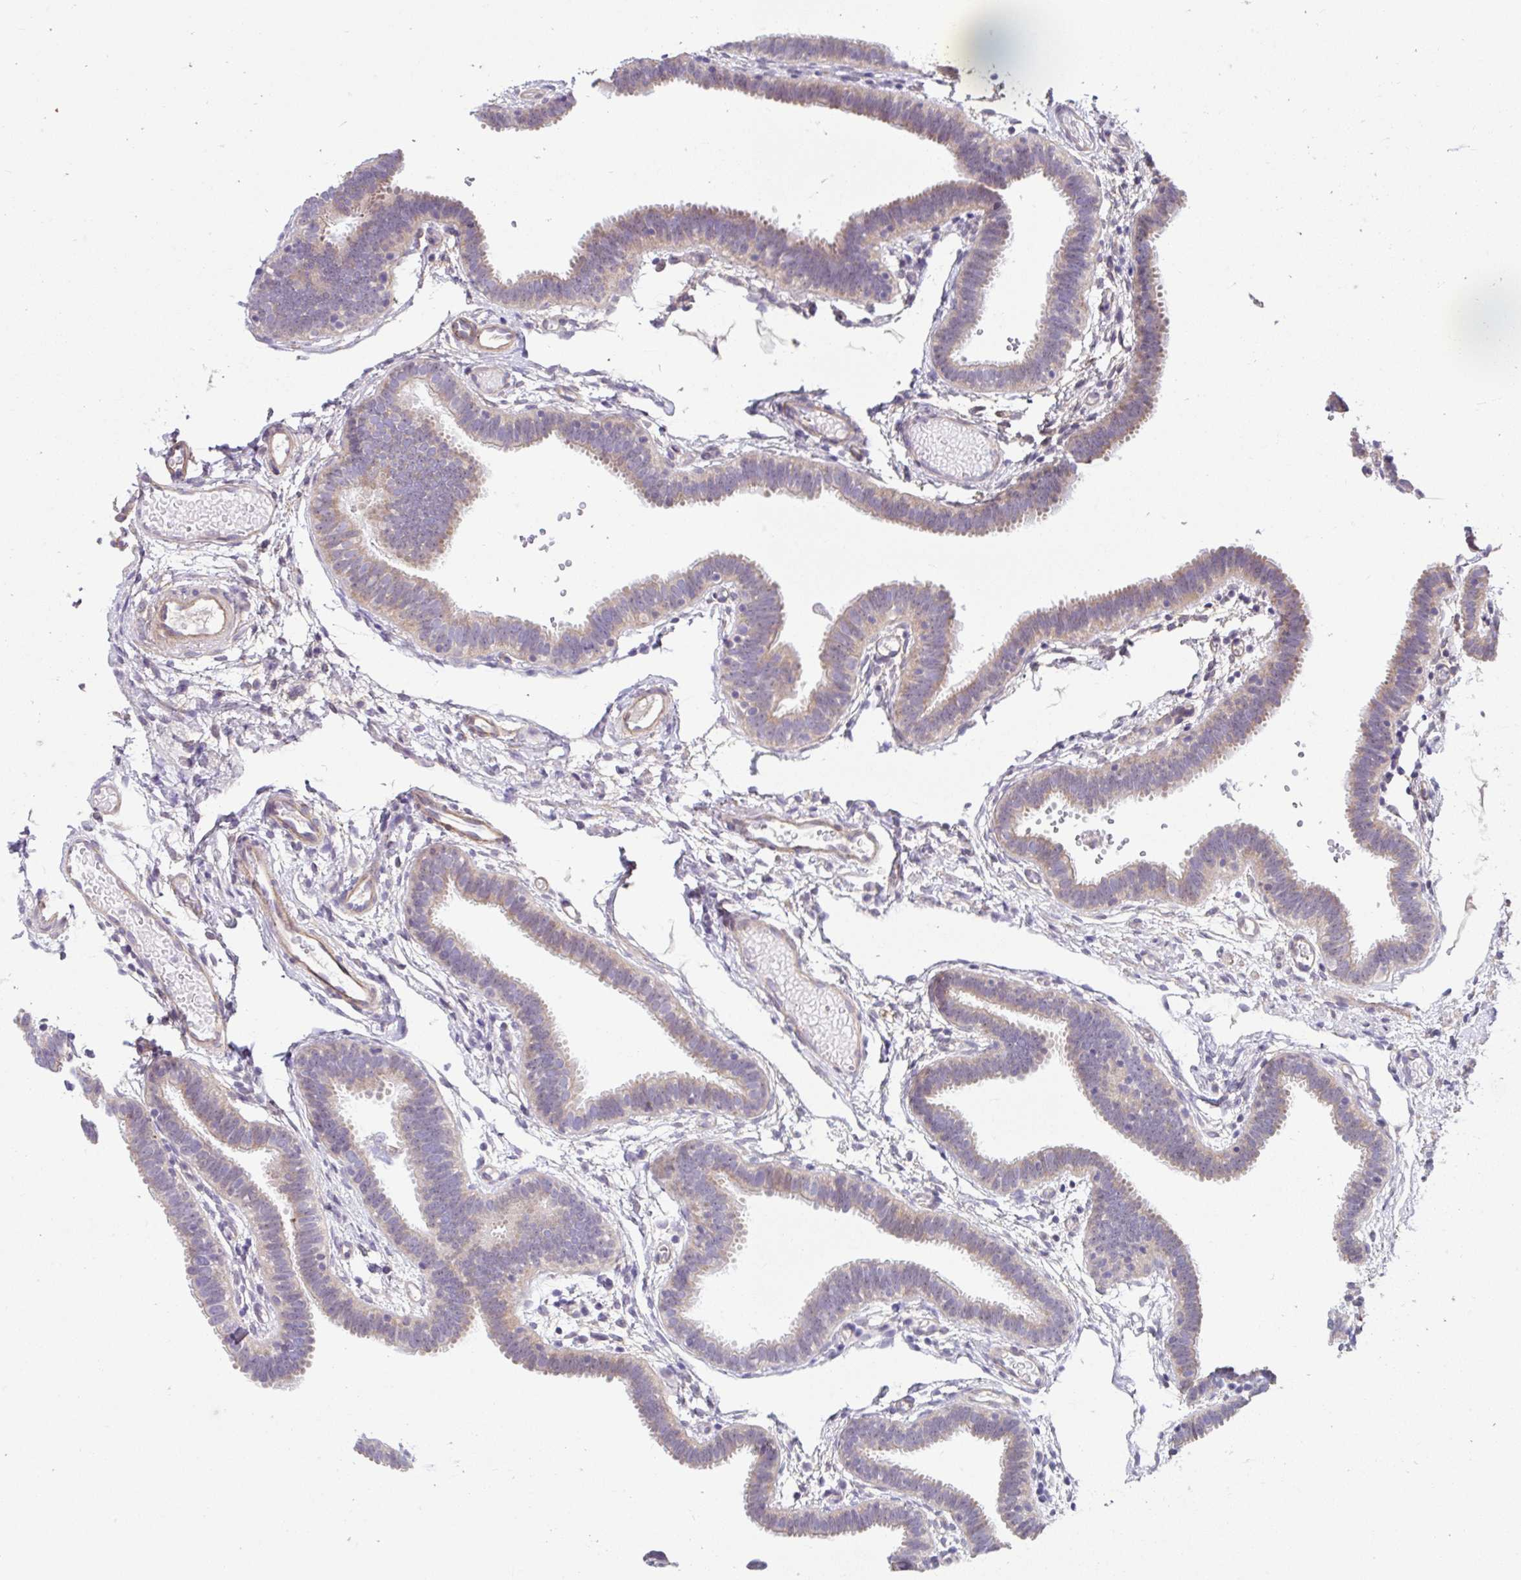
{"staining": {"intensity": "weak", "quantity": ">75%", "location": "cytoplasmic/membranous"}, "tissue": "fallopian tube", "cell_type": "Glandular cells", "image_type": "normal", "snomed": [{"axis": "morphology", "description": "Normal tissue, NOS"}, {"axis": "topography", "description": "Fallopian tube"}], "caption": "Benign fallopian tube was stained to show a protein in brown. There is low levels of weak cytoplasmic/membranous staining in about >75% of glandular cells.", "gene": "NT5C1B", "patient": {"sex": "female", "age": 37}}